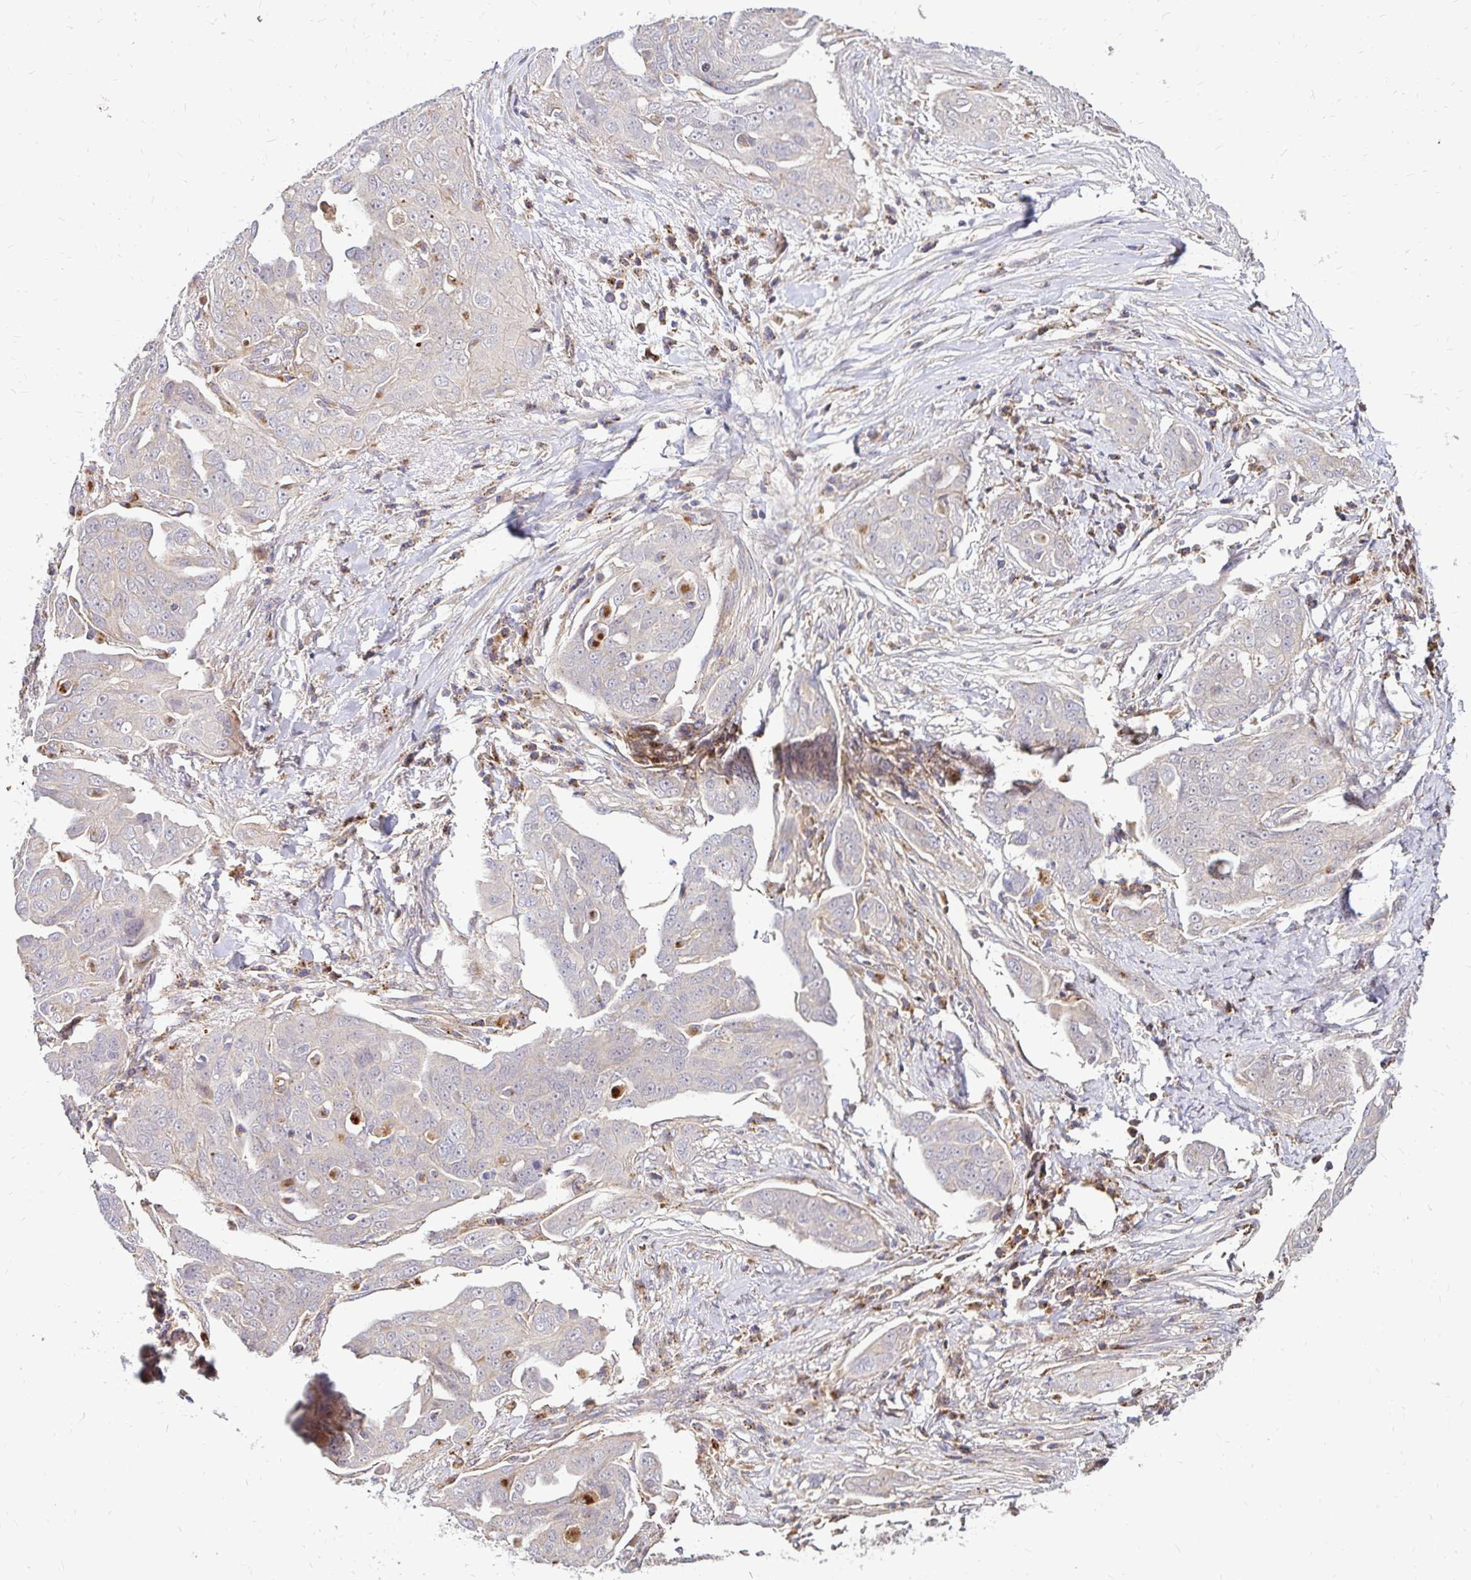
{"staining": {"intensity": "negative", "quantity": "none", "location": "none"}, "tissue": "ovarian cancer", "cell_type": "Tumor cells", "image_type": "cancer", "snomed": [{"axis": "morphology", "description": "Carcinoma, endometroid"}, {"axis": "topography", "description": "Ovary"}], "caption": "High power microscopy image of an immunohistochemistry (IHC) histopathology image of ovarian cancer, revealing no significant expression in tumor cells.", "gene": "IDUA", "patient": {"sex": "female", "age": 70}}